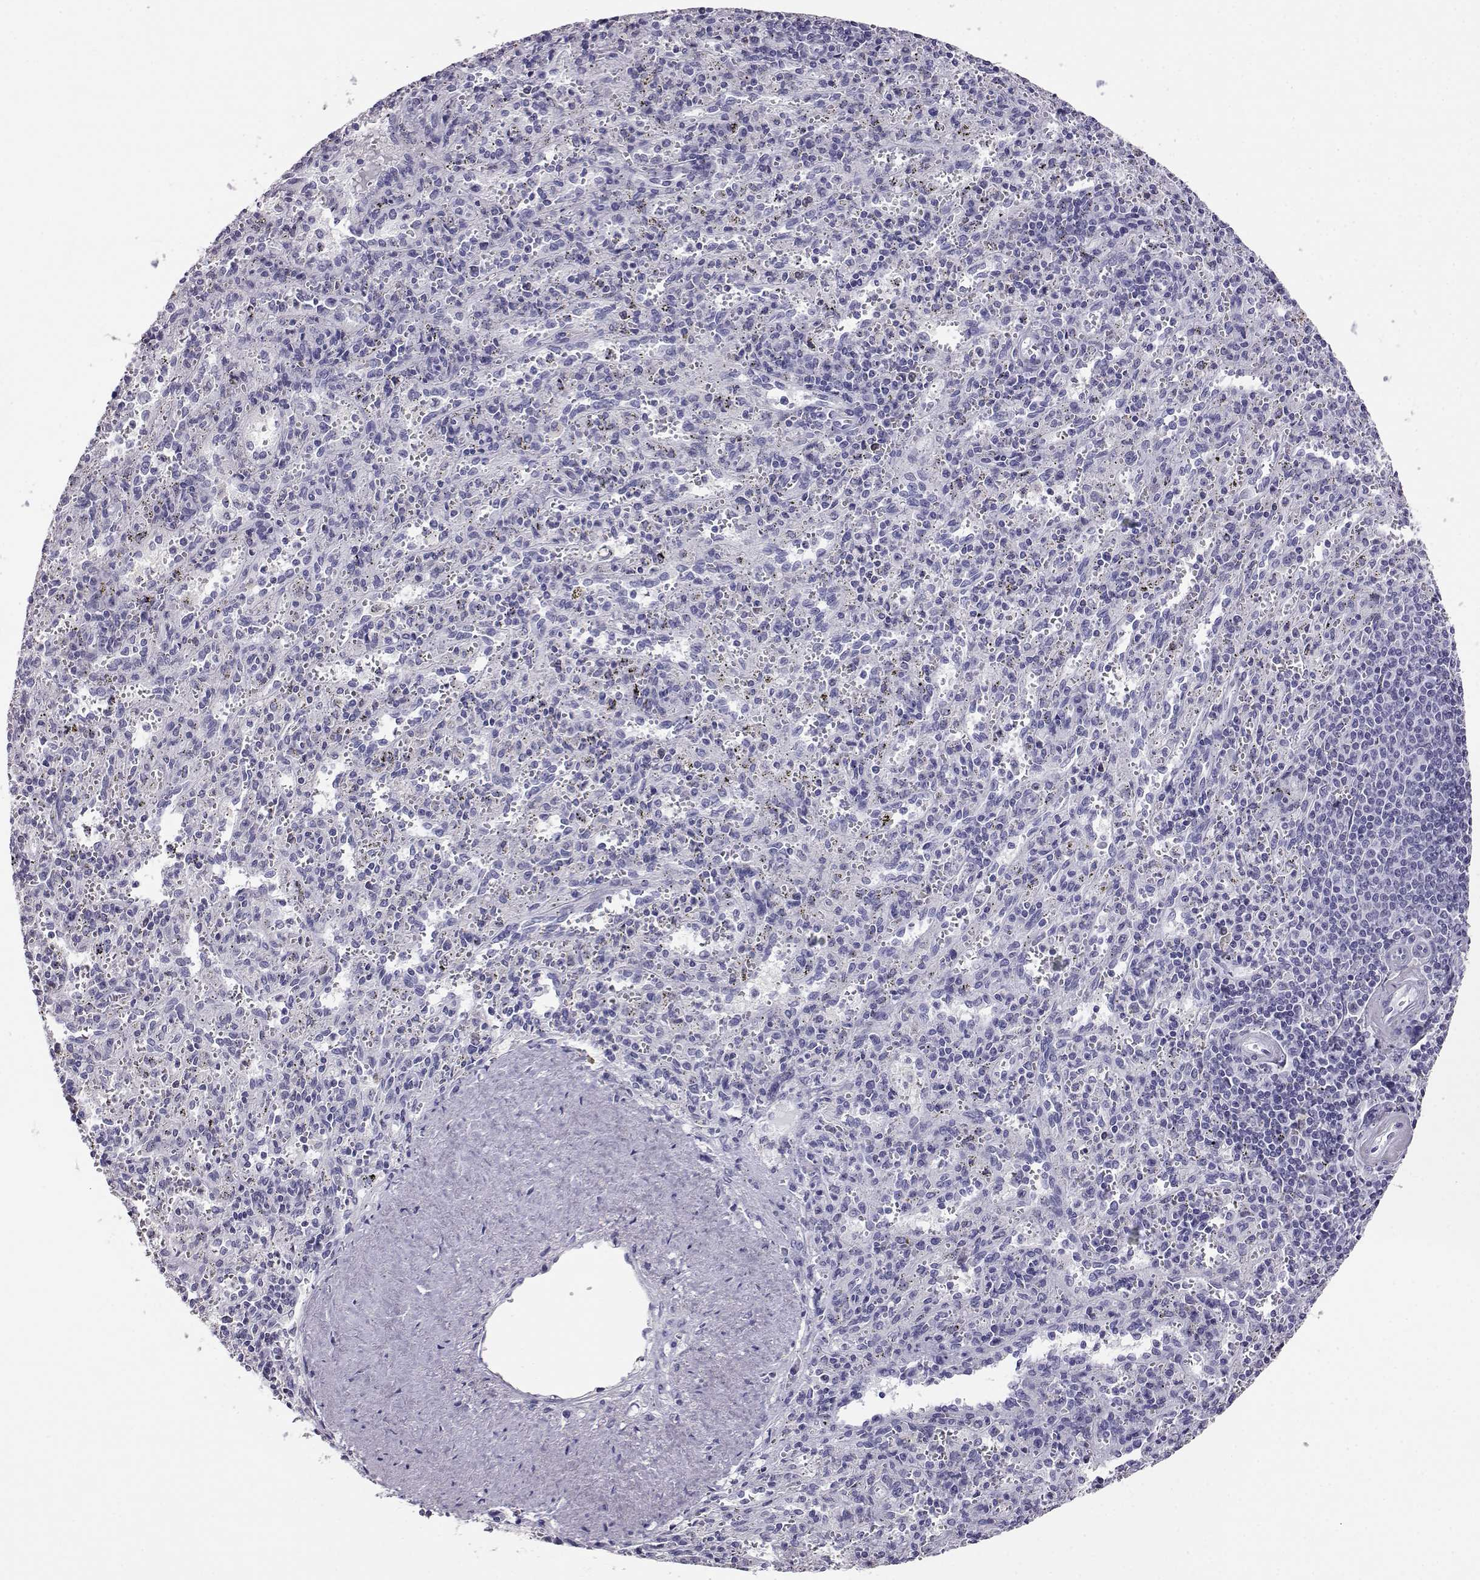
{"staining": {"intensity": "negative", "quantity": "none", "location": "none"}, "tissue": "spleen", "cell_type": "Cells in red pulp", "image_type": "normal", "snomed": [{"axis": "morphology", "description": "Normal tissue, NOS"}, {"axis": "topography", "description": "Spleen"}], "caption": "This is a histopathology image of immunohistochemistry (IHC) staining of benign spleen, which shows no positivity in cells in red pulp.", "gene": "AKR1B1", "patient": {"sex": "male", "age": 57}}